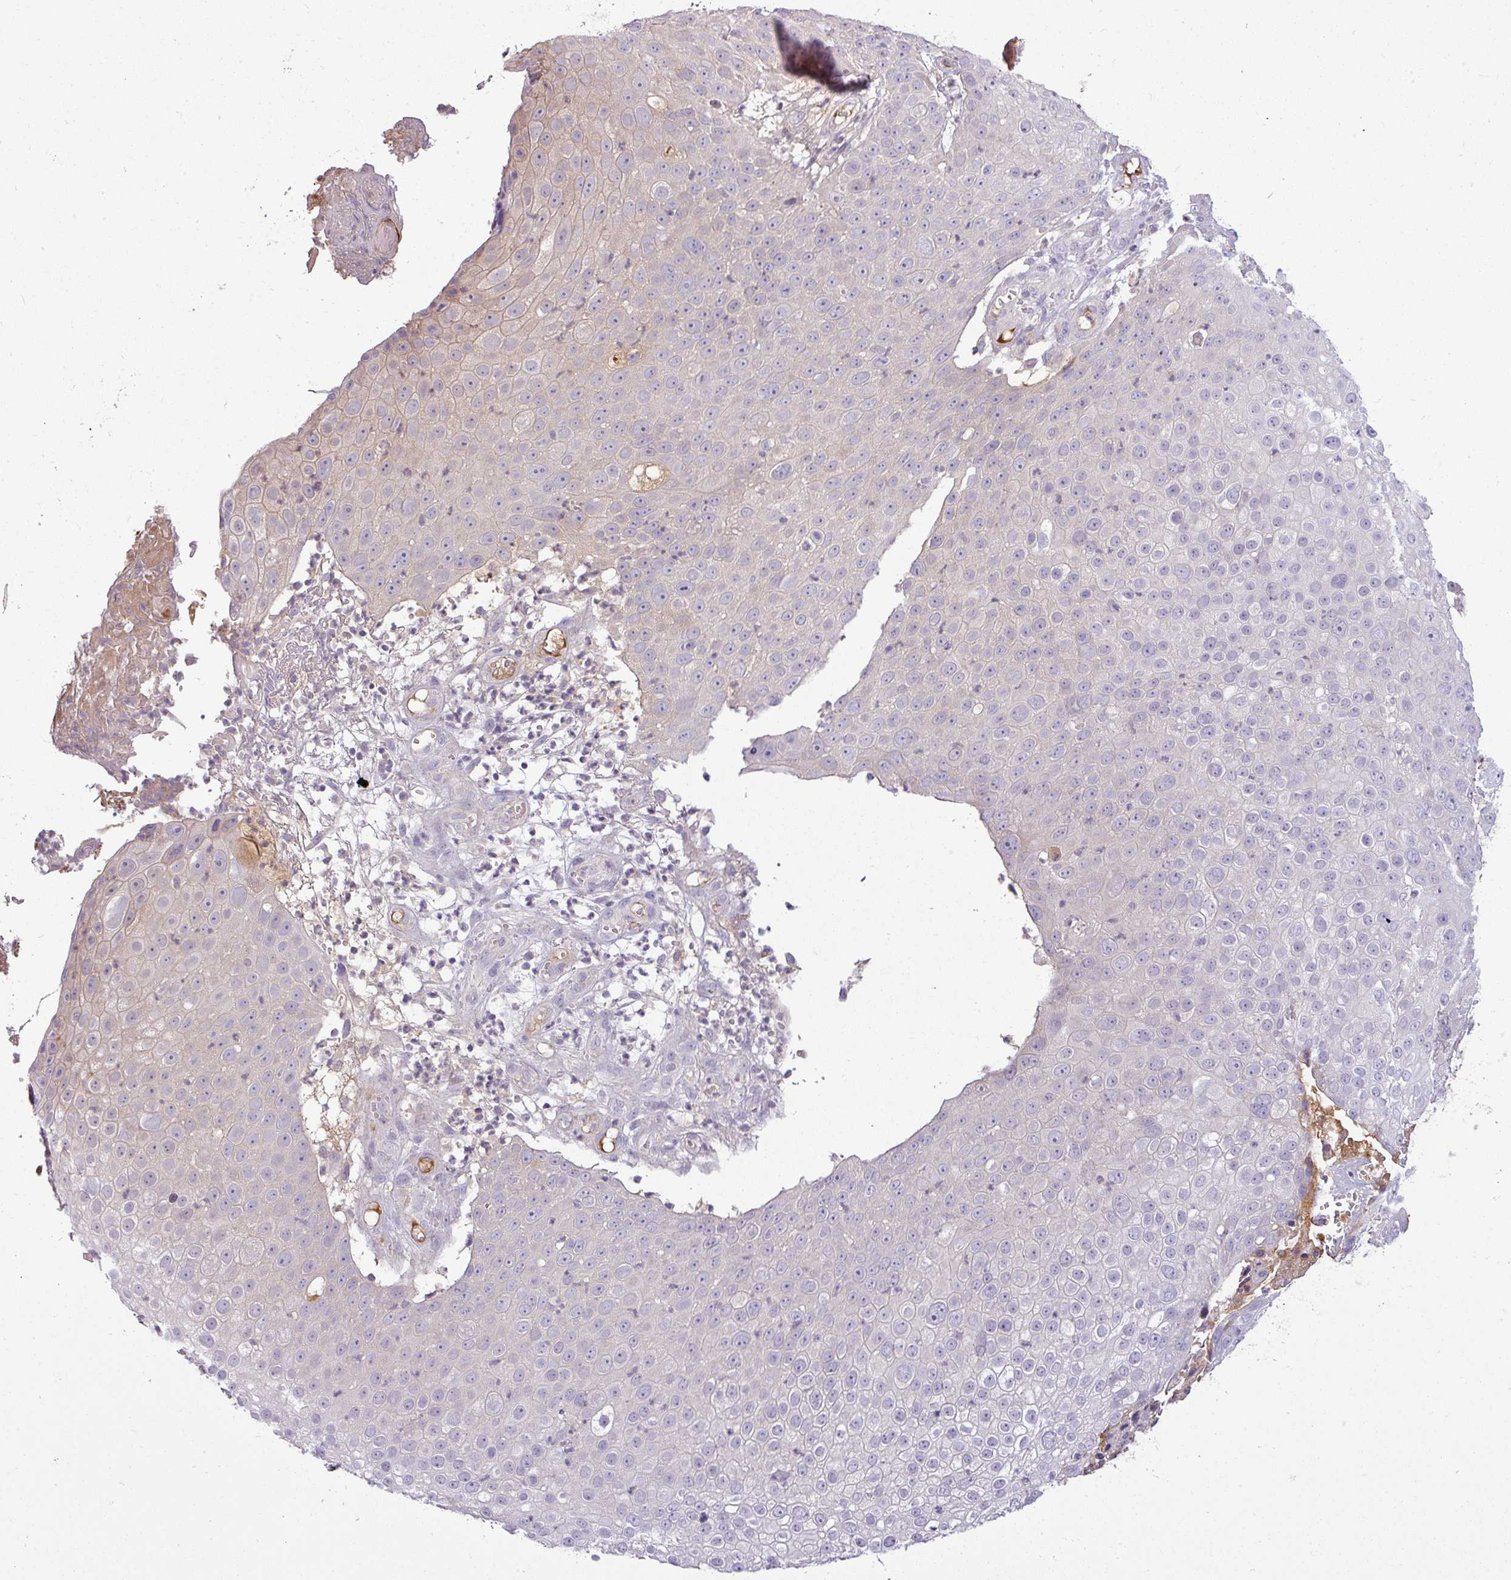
{"staining": {"intensity": "weak", "quantity": "<25%", "location": "cytoplasmic/membranous"}, "tissue": "skin cancer", "cell_type": "Tumor cells", "image_type": "cancer", "snomed": [{"axis": "morphology", "description": "Squamous cell carcinoma, NOS"}, {"axis": "topography", "description": "Skin"}], "caption": "Immunohistochemical staining of human skin cancer (squamous cell carcinoma) shows no significant staining in tumor cells.", "gene": "APOM", "patient": {"sex": "male", "age": 71}}